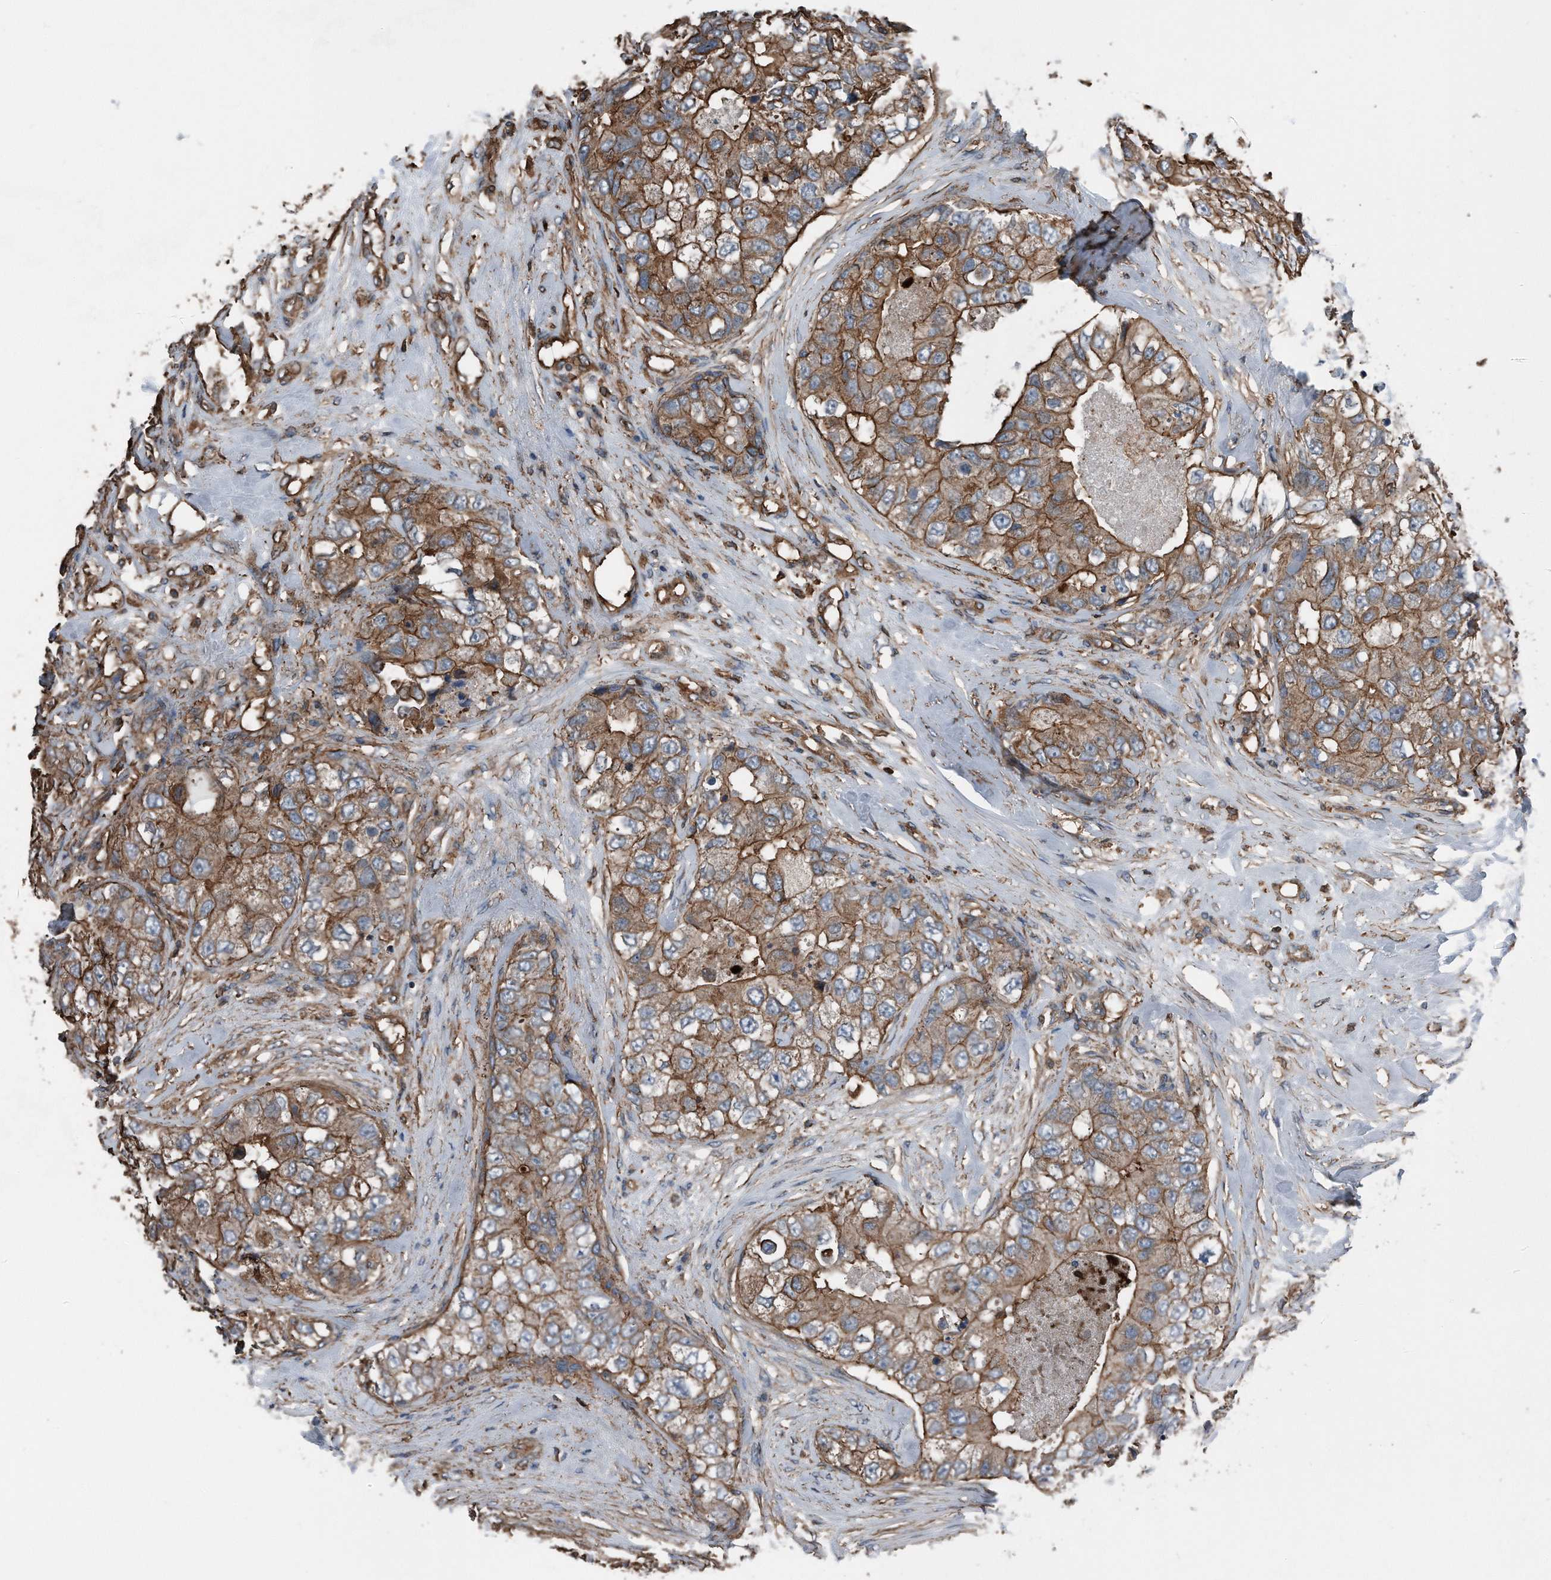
{"staining": {"intensity": "moderate", "quantity": ">75%", "location": "cytoplasmic/membranous"}, "tissue": "breast cancer", "cell_type": "Tumor cells", "image_type": "cancer", "snomed": [{"axis": "morphology", "description": "Duct carcinoma"}, {"axis": "topography", "description": "Breast"}], "caption": "Immunohistochemical staining of breast infiltrating ductal carcinoma demonstrates medium levels of moderate cytoplasmic/membranous protein positivity in about >75% of tumor cells. The protein of interest is stained brown, and the nuclei are stained in blue (DAB (3,3'-diaminobenzidine) IHC with brightfield microscopy, high magnification).", "gene": "RSPO3", "patient": {"sex": "female", "age": 62}}